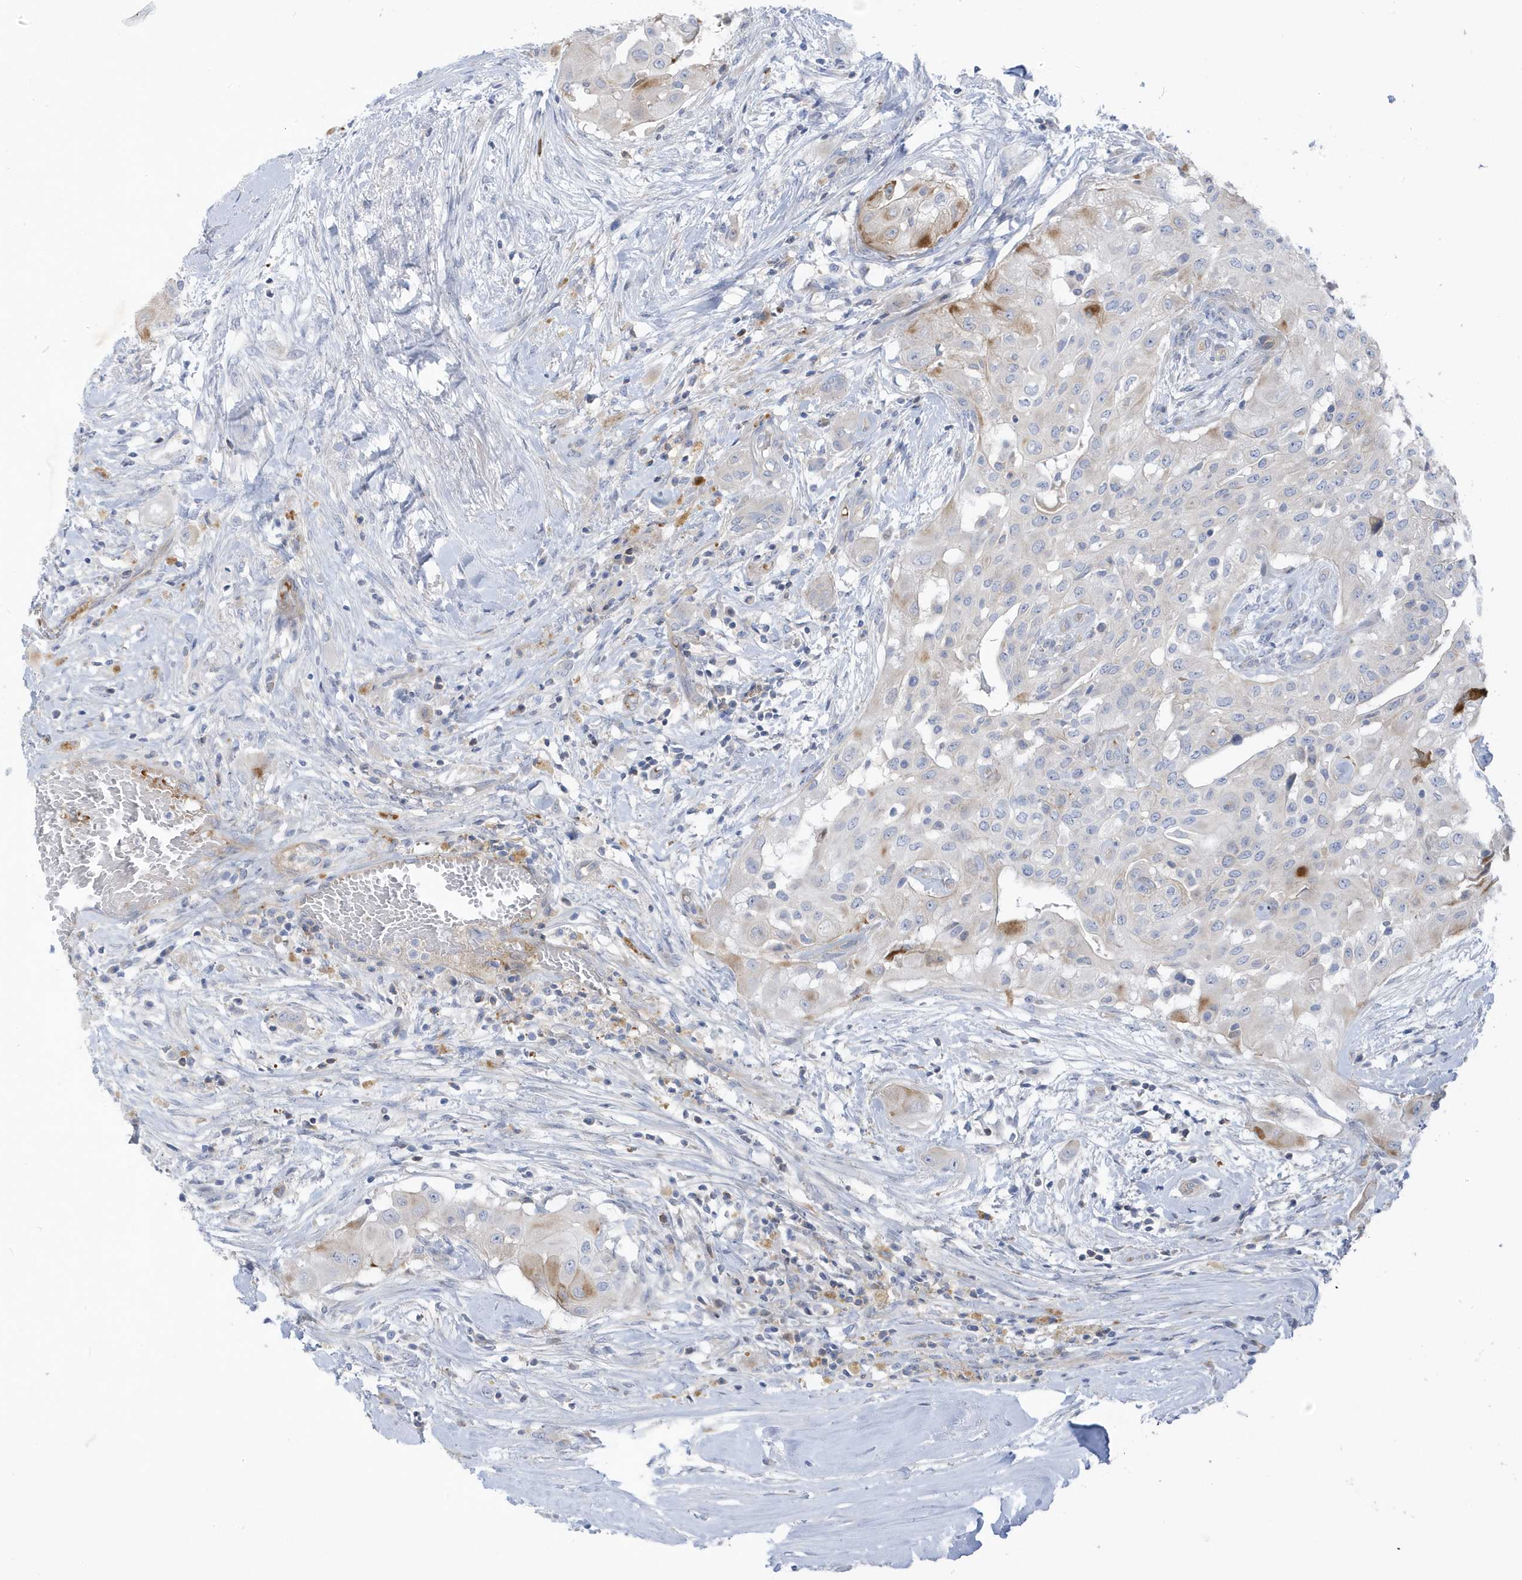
{"staining": {"intensity": "moderate", "quantity": "<25%", "location": "cytoplasmic/membranous"}, "tissue": "thyroid cancer", "cell_type": "Tumor cells", "image_type": "cancer", "snomed": [{"axis": "morphology", "description": "Papillary adenocarcinoma, NOS"}, {"axis": "topography", "description": "Thyroid gland"}], "caption": "Immunohistochemistry (IHC) of thyroid papillary adenocarcinoma reveals low levels of moderate cytoplasmic/membranous staining in about <25% of tumor cells. Nuclei are stained in blue.", "gene": "ATP13A5", "patient": {"sex": "female", "age": 59}}